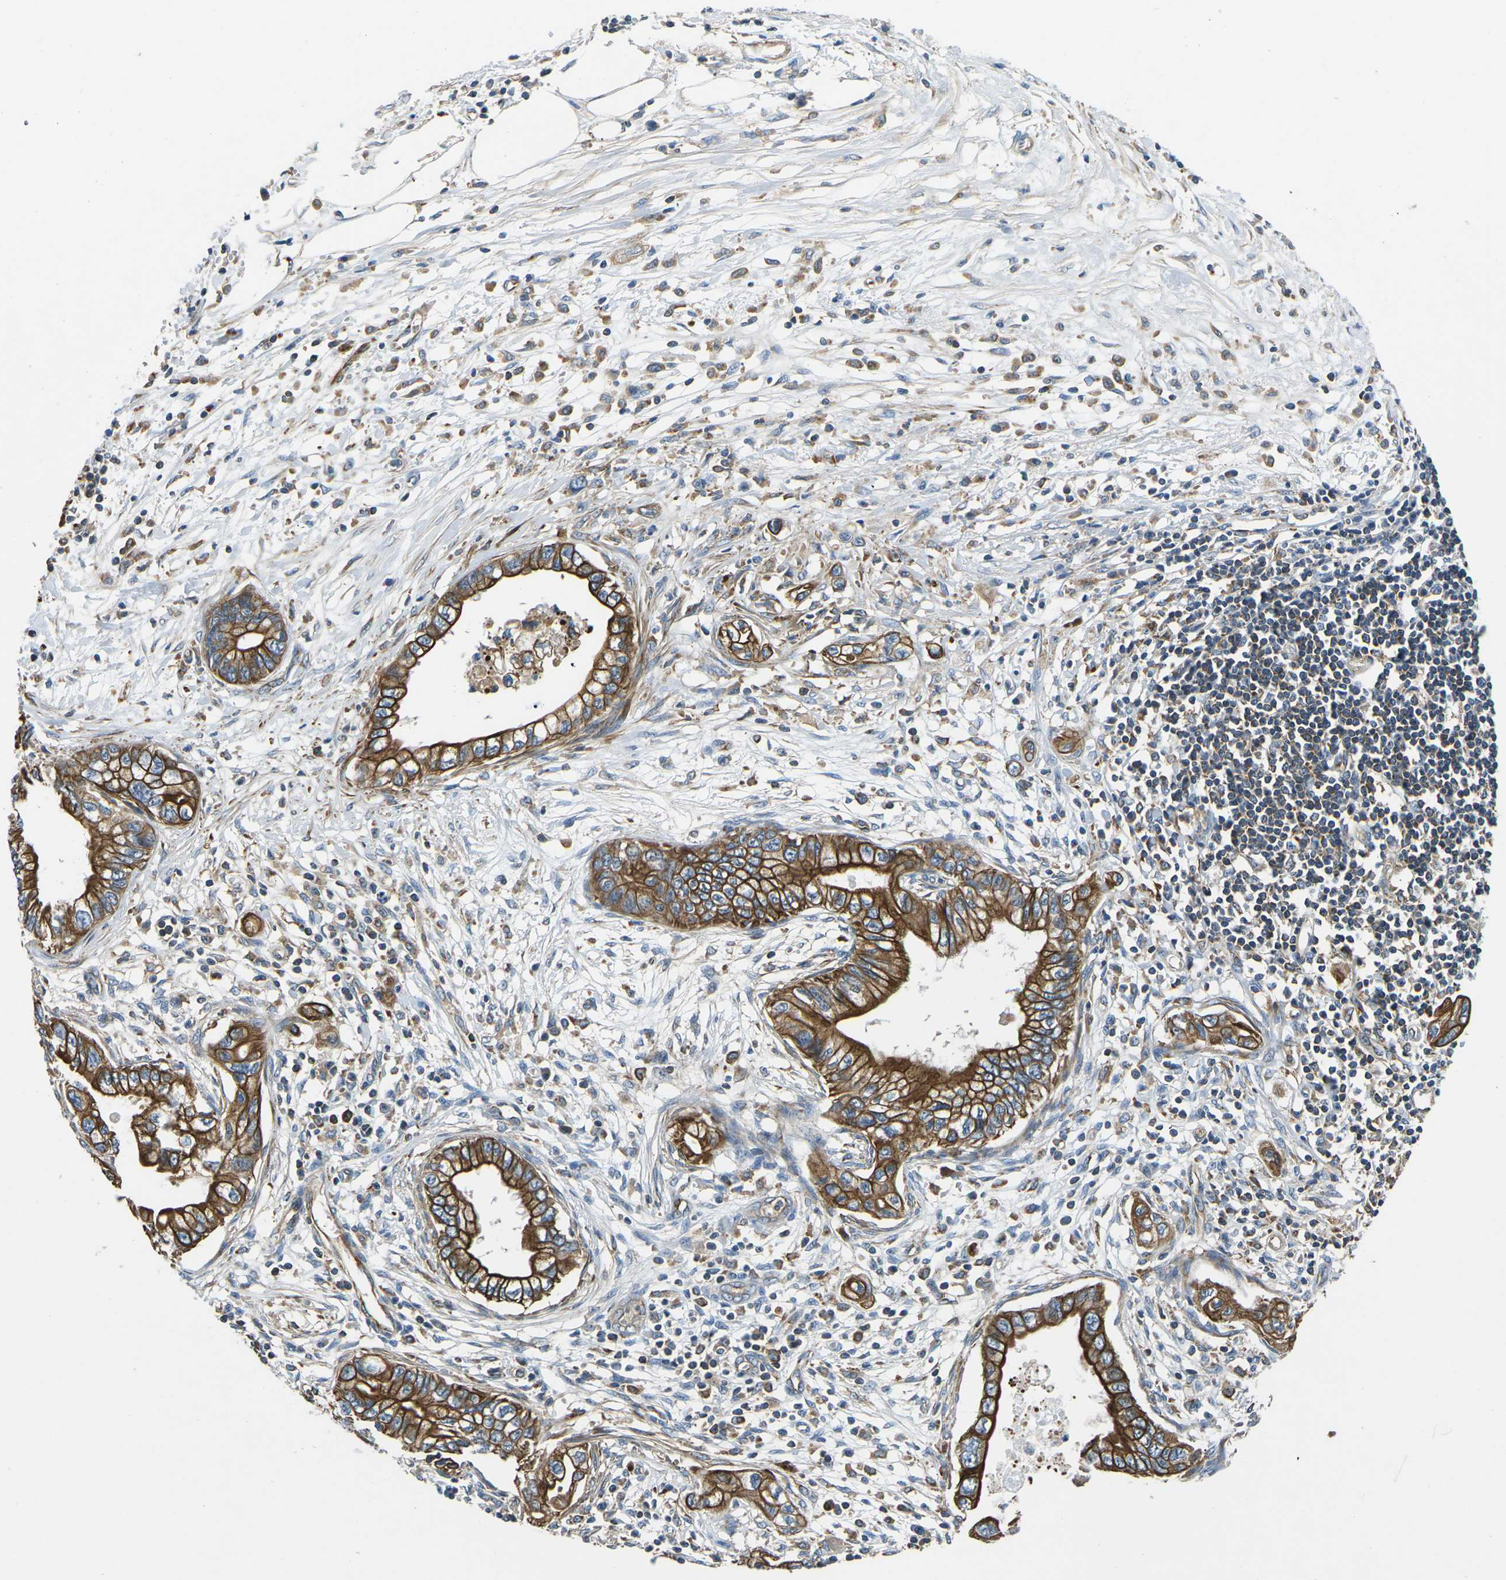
{"staining": {"intensity": "strong", "quantity": ">75%", "location": "cytoplasmic/membranous"}, "tissue": "pancreatic cancer", "cell_type": "Tumor cells", "image_type": "cancer", "snomed": [{"axis": "morphology", "description": "Adenocarcinoma, NOS"}, {"axis": "topography", "description": "Pancreas"}], "caption": "Immunohistochemical staining of human pancreatic cancer (adenocarcinoma) exhibits strong cytoplasmic/membranous protein expression in approximately >75% of tumor cells.", "gene": "KCNJ15", "patient": {"sex": "male", "age": 56}}